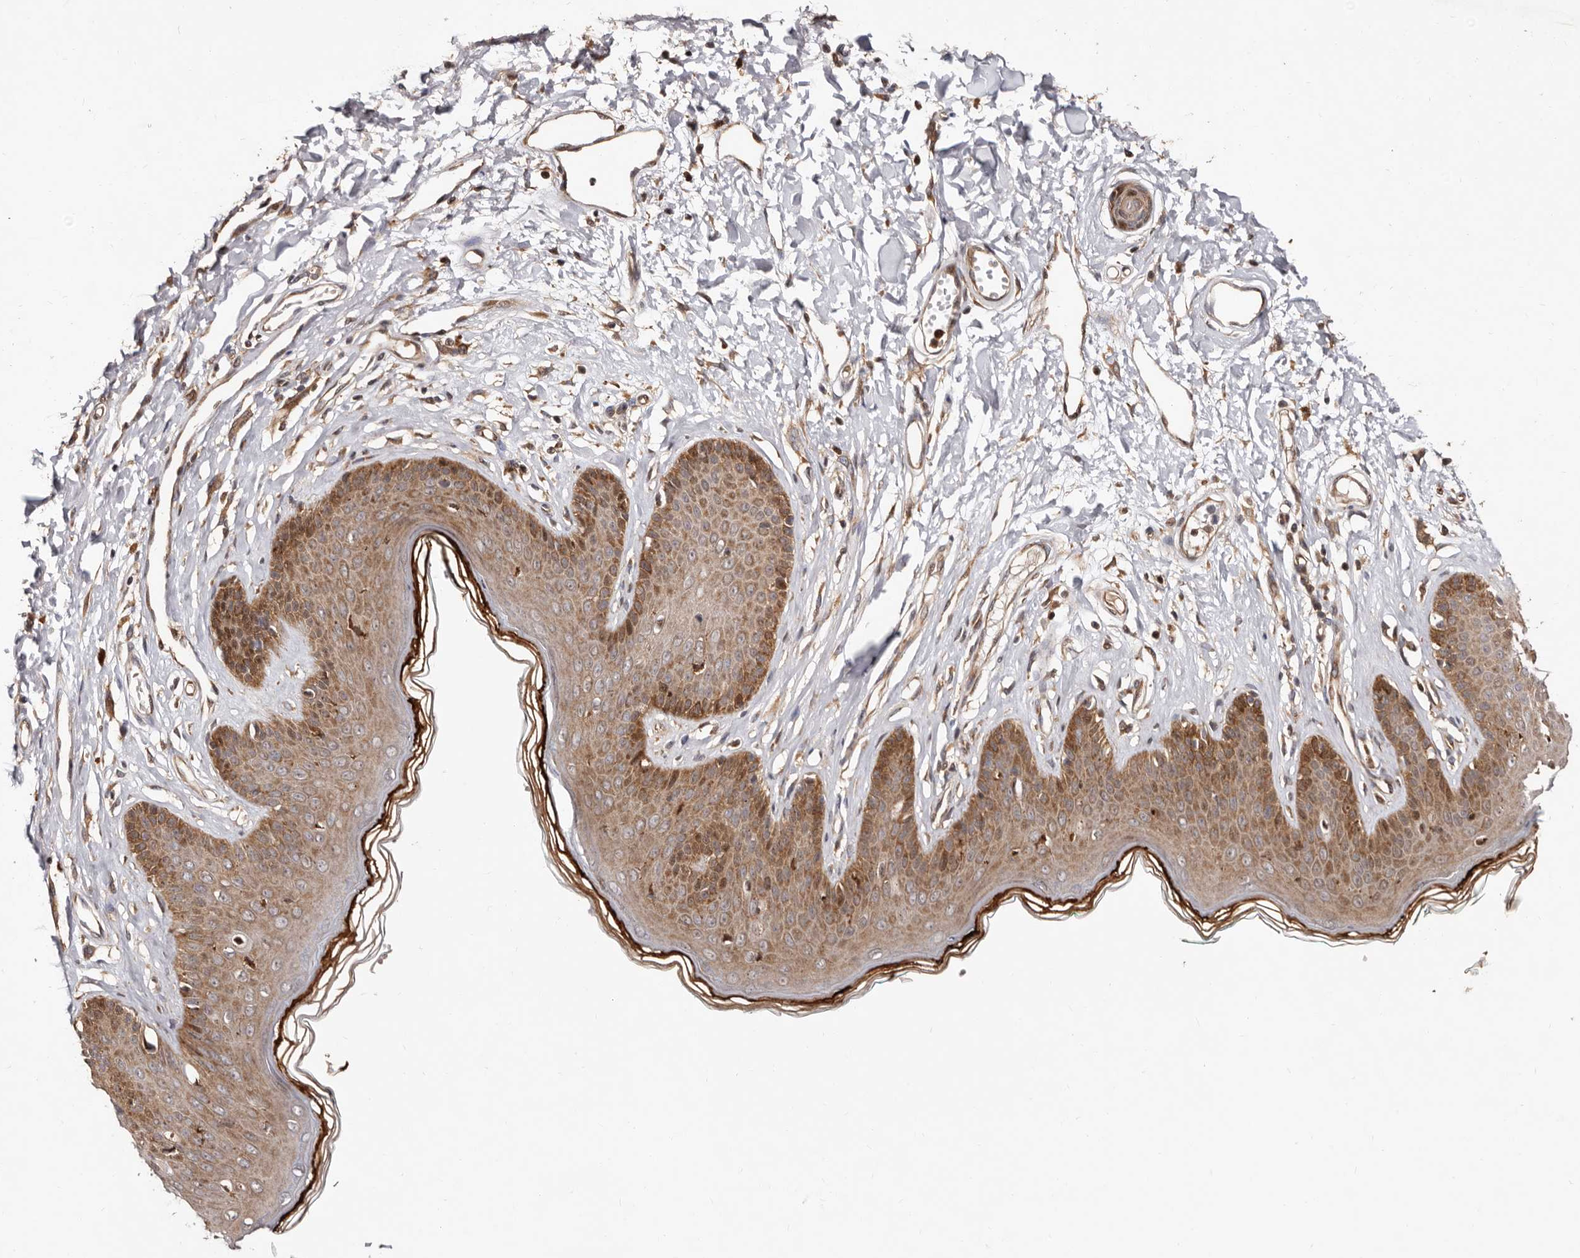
{"staining": {"intensity": "moderate", "quantity": ">75%", "location": "cytoplasmic/membranous"}, "tissue": "skin", "cell_type": "Epidermal cells", "image_type": "normal", "snomed": [{"axis": "morphology", "description": "Normal tissue, NOS"}, {"axis": "morphology", "description": "Squamous cell carcinoma, NOS"}, {"axis": "topography", "description": "Vulva"}], "caption": "Immunohistochemistry image of benign skin stained for a protein (brown), which shows medium levels of moderate cytoplasmic/membranous expression in about >75% of epidermal cells.", "gene": "WEE2", "patient": {"sex": "female", "age": 85}}